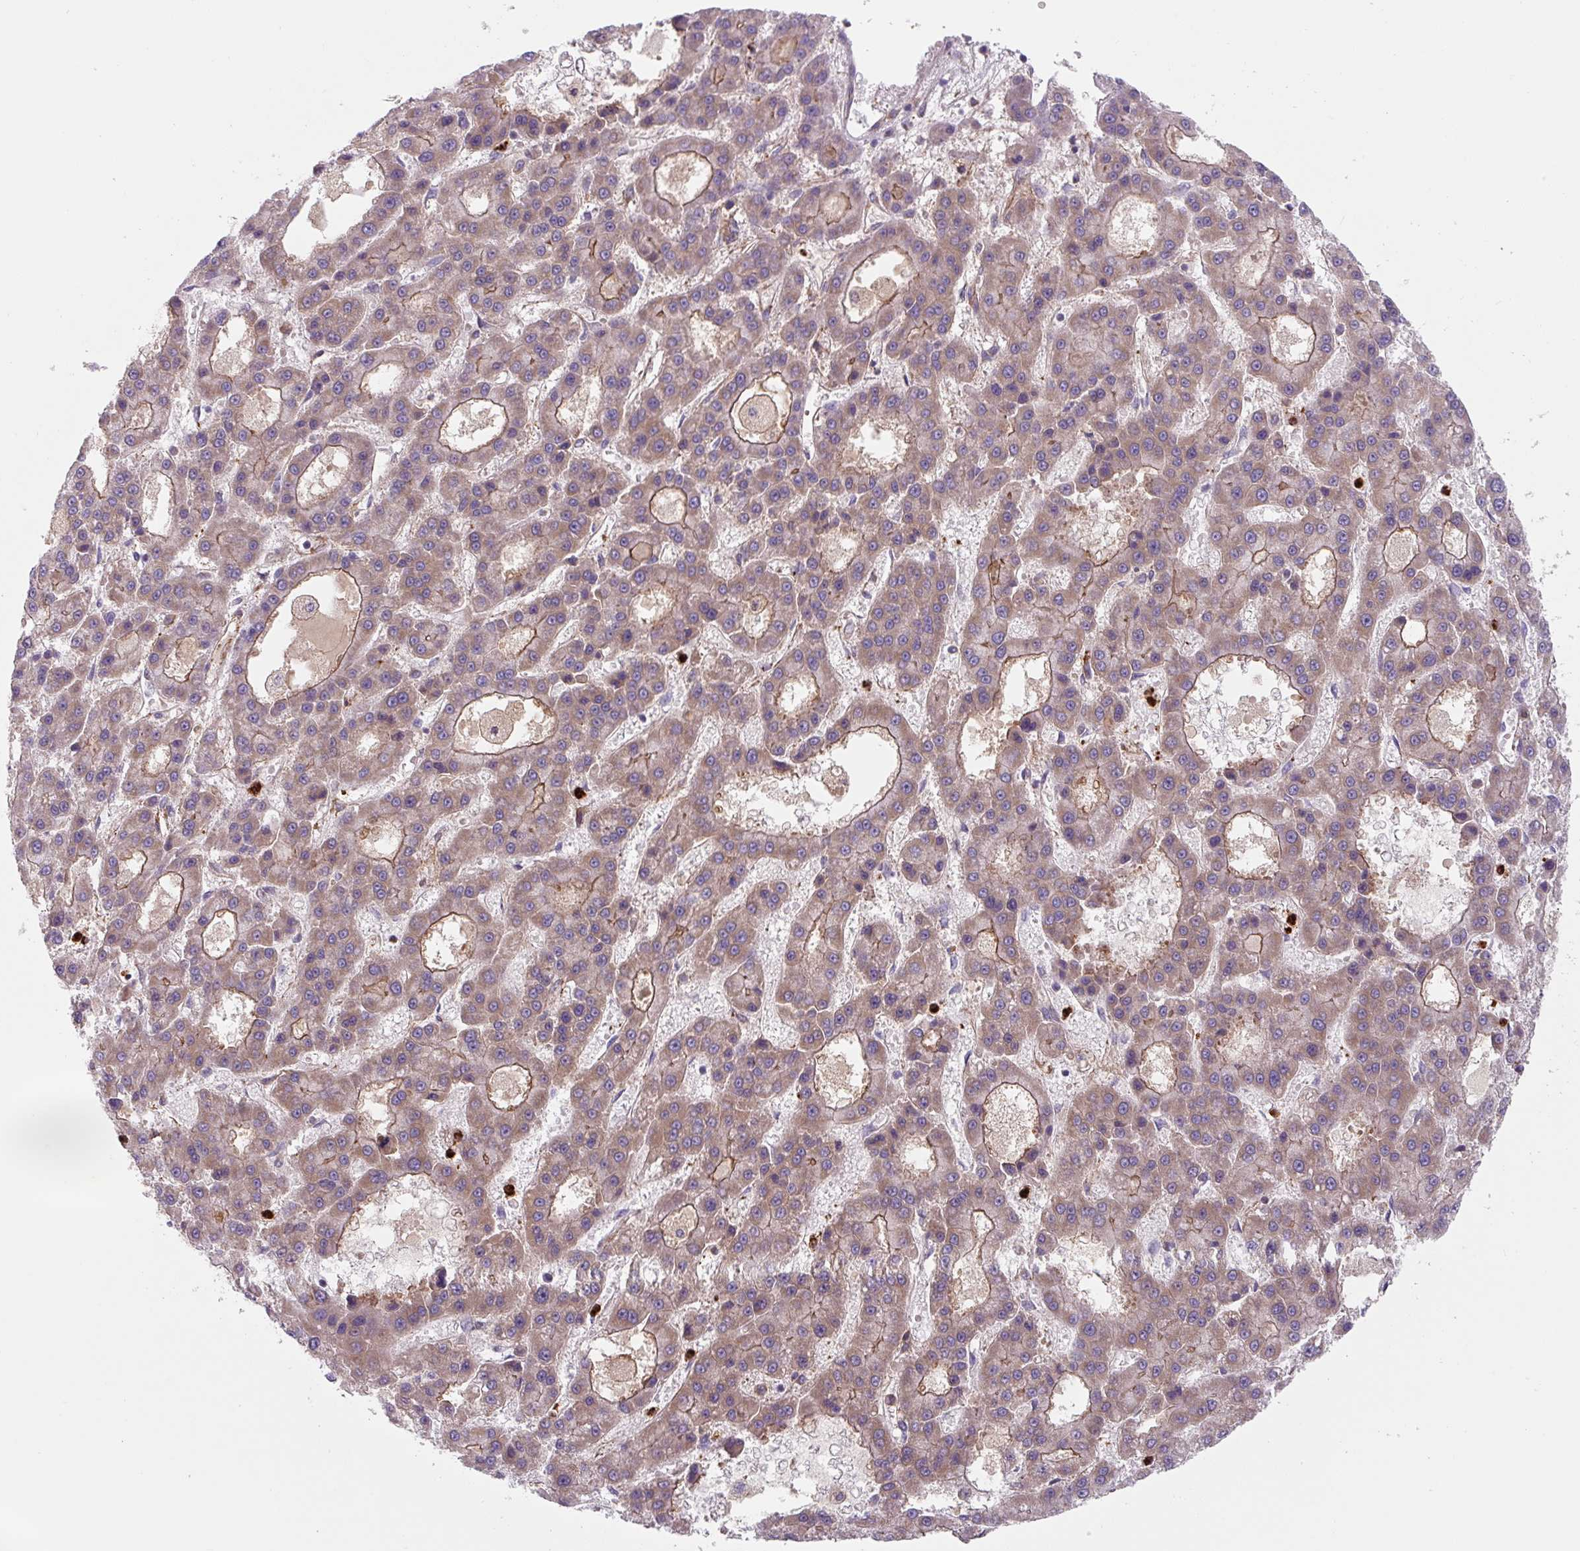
{"staining": {"intensity": "moderate", "quantity": ">75%", "location": "cytoplasmic/membranous"}, "tissue": "liver cancer", "cell_type": "Tumor cells", "image_type": "cancer", "snomed": [{"axis": "morphology", "description": "Carcinoma, Hepatocellular, NOS"}, {"axis": "topography", "description": "Liver"}], "caption": "Protein analysis of liver hepatocellular carcinoma tissue displays moderate cytoplasmic/membranous positivity in about >75% of tumor cells.", "gene": "DHFR2", "patient": {"sex": "male", "age": 70}}